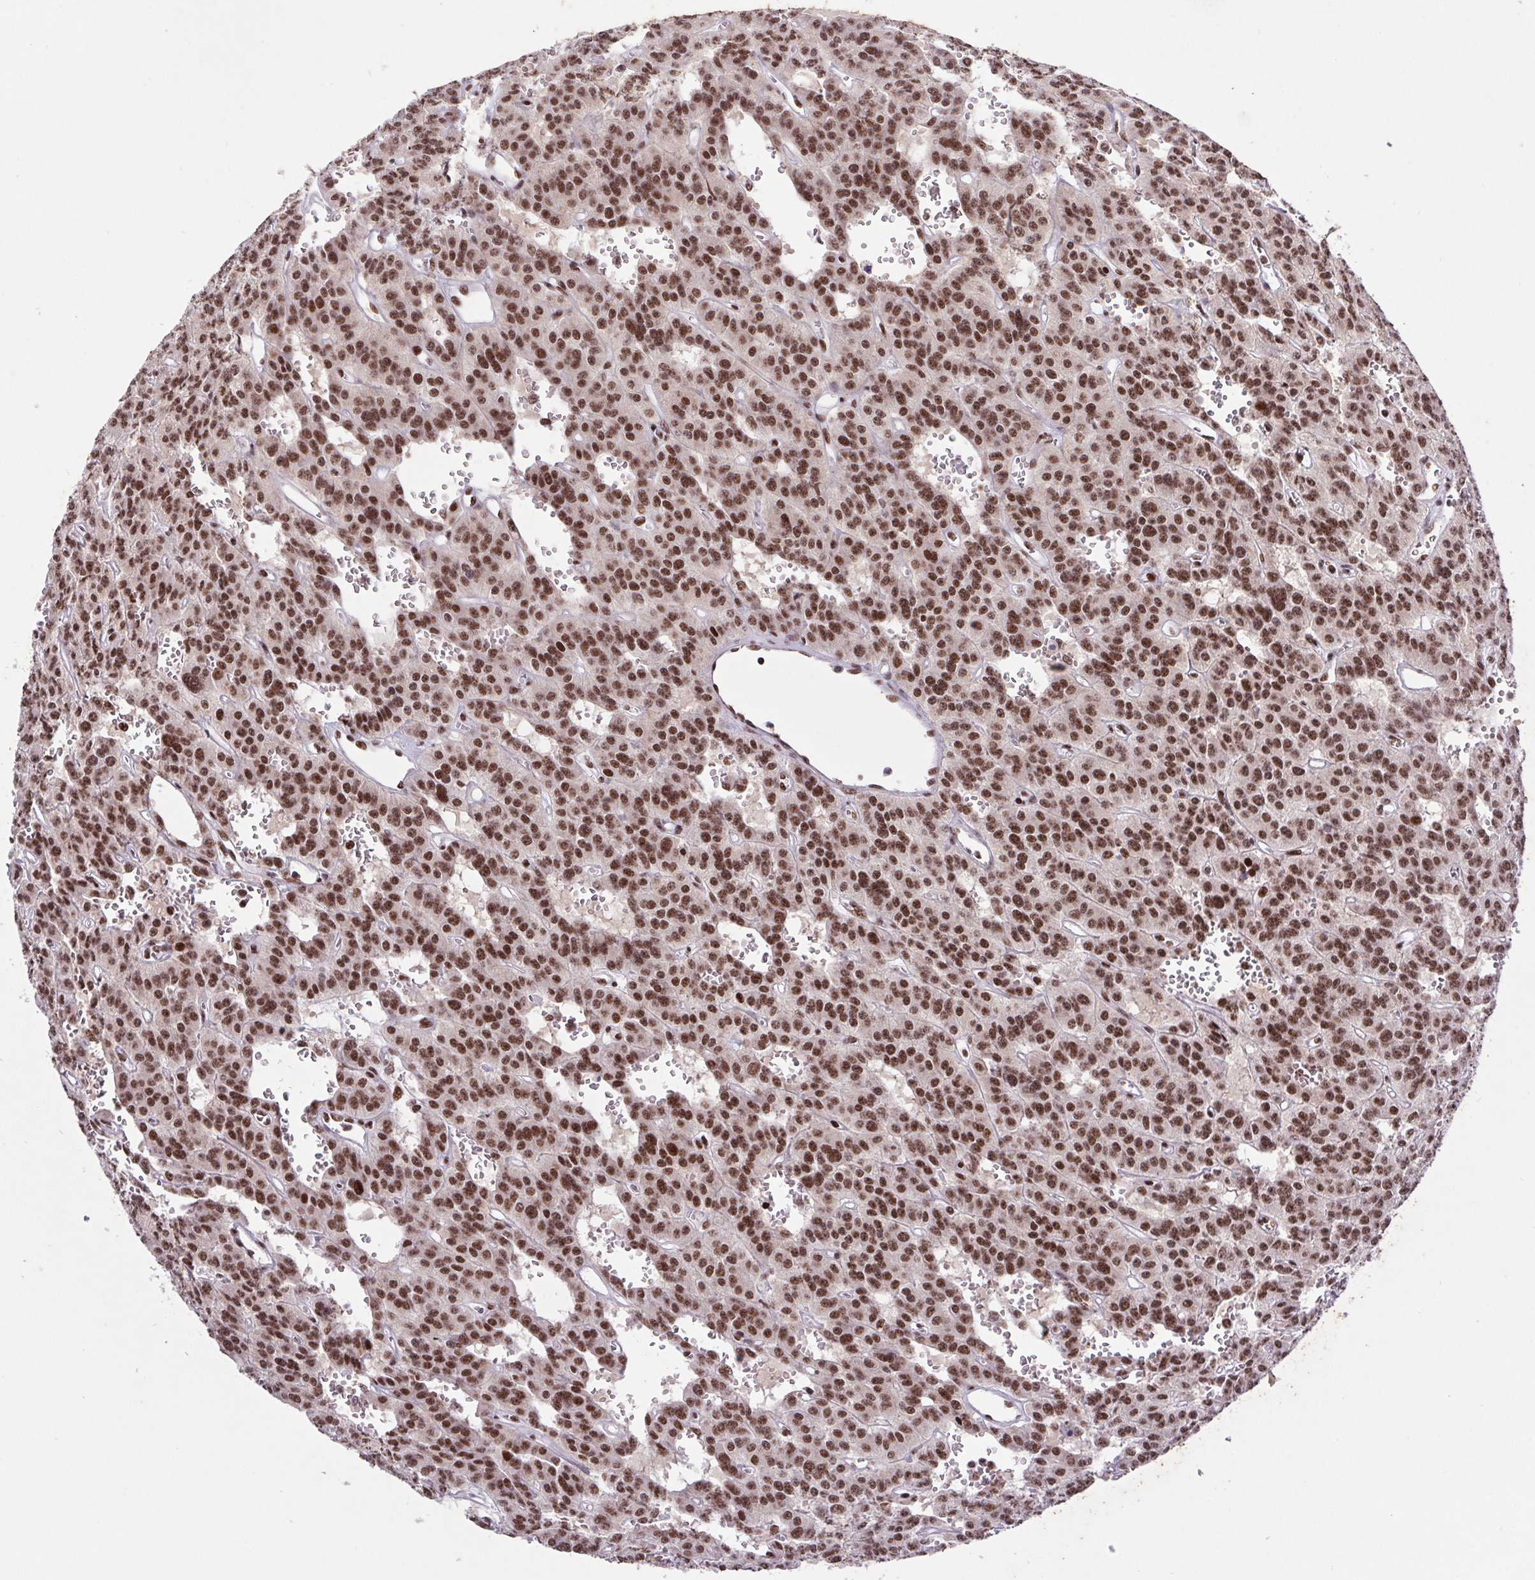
{"staining": {"intensity": "strong", "quantity": ">75%", "location": "nuclear"}, "tissue": "carcinoid", "cell_type": "Tumor cells", "image_type": "cancer", "snomed": [{"axis": "morphology", "description": "Carcinoid, malignant, NOS"}, {"axis": "topography", "description": "Lung"}], "caption": "The immunohistochemical stain shows strong nuclear positivity in tumor cells of carcinoid (malignant) tissue. Ihc stains the protein in brown and the nuclei are stained blue.", "gene": "LDLRAD4", "patient": {"sex": "female", "age": 71}}